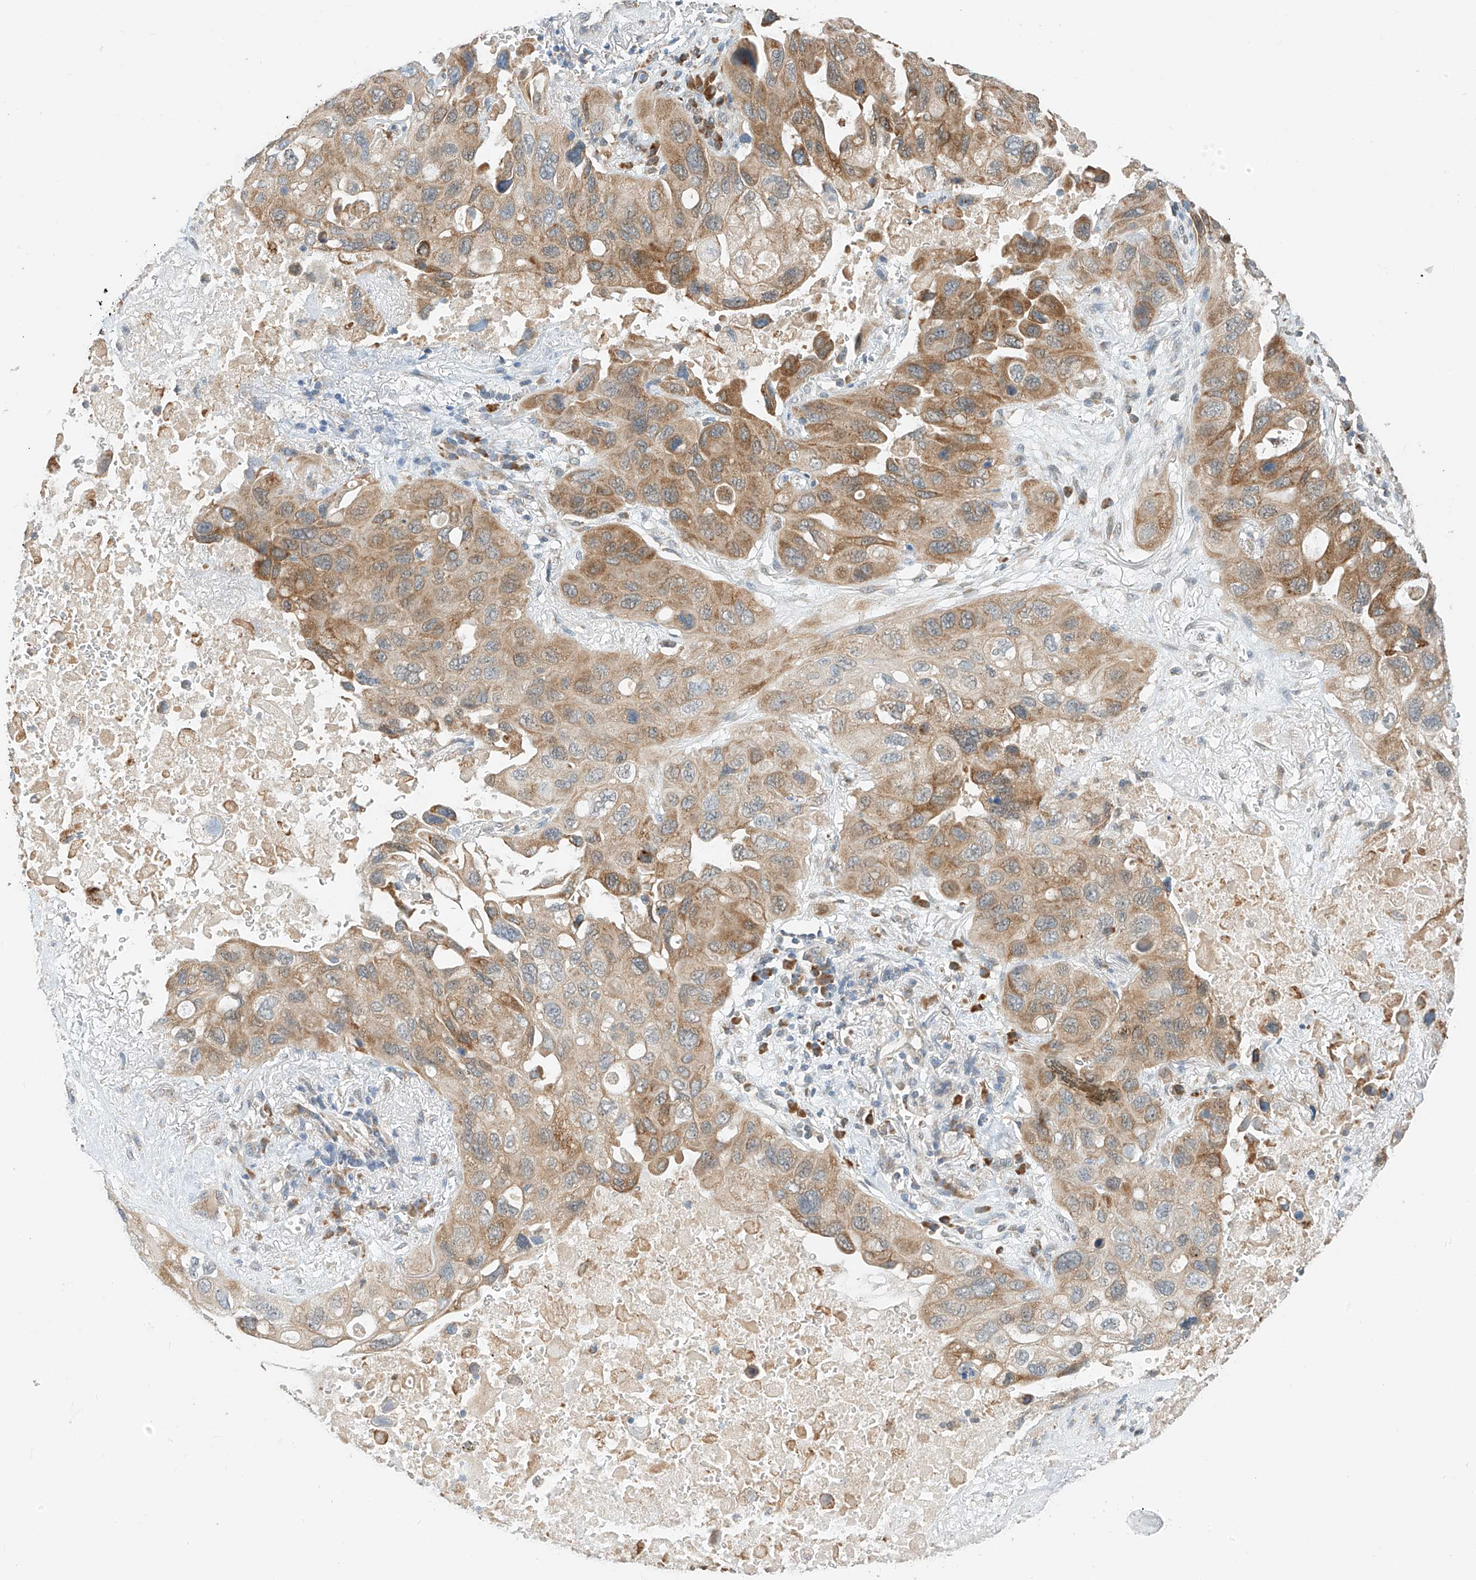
{"staining": {"intensity": "moderate", "quantity": ">75%", "location": "cytoplasmic/membranous"}, "tissue": "lung cancer", "cell_type": "Tumor cells", "image_type": "cancer", "snomed": [{"axis": "morphology", "description": "Squamous cell carcinoma, NOS"}, {"axis": "topography", "description": "Lung"}], "caption": "A micrograph showing moderate cytoplasmic/membranous expression in approximately >75% of tumor cells in lung cancer (squamous cell carcinoma), as visualized by brown immunohistochemical staining.", "gene": "PPA2", "patient": {"sex": "female", "age": 73}}